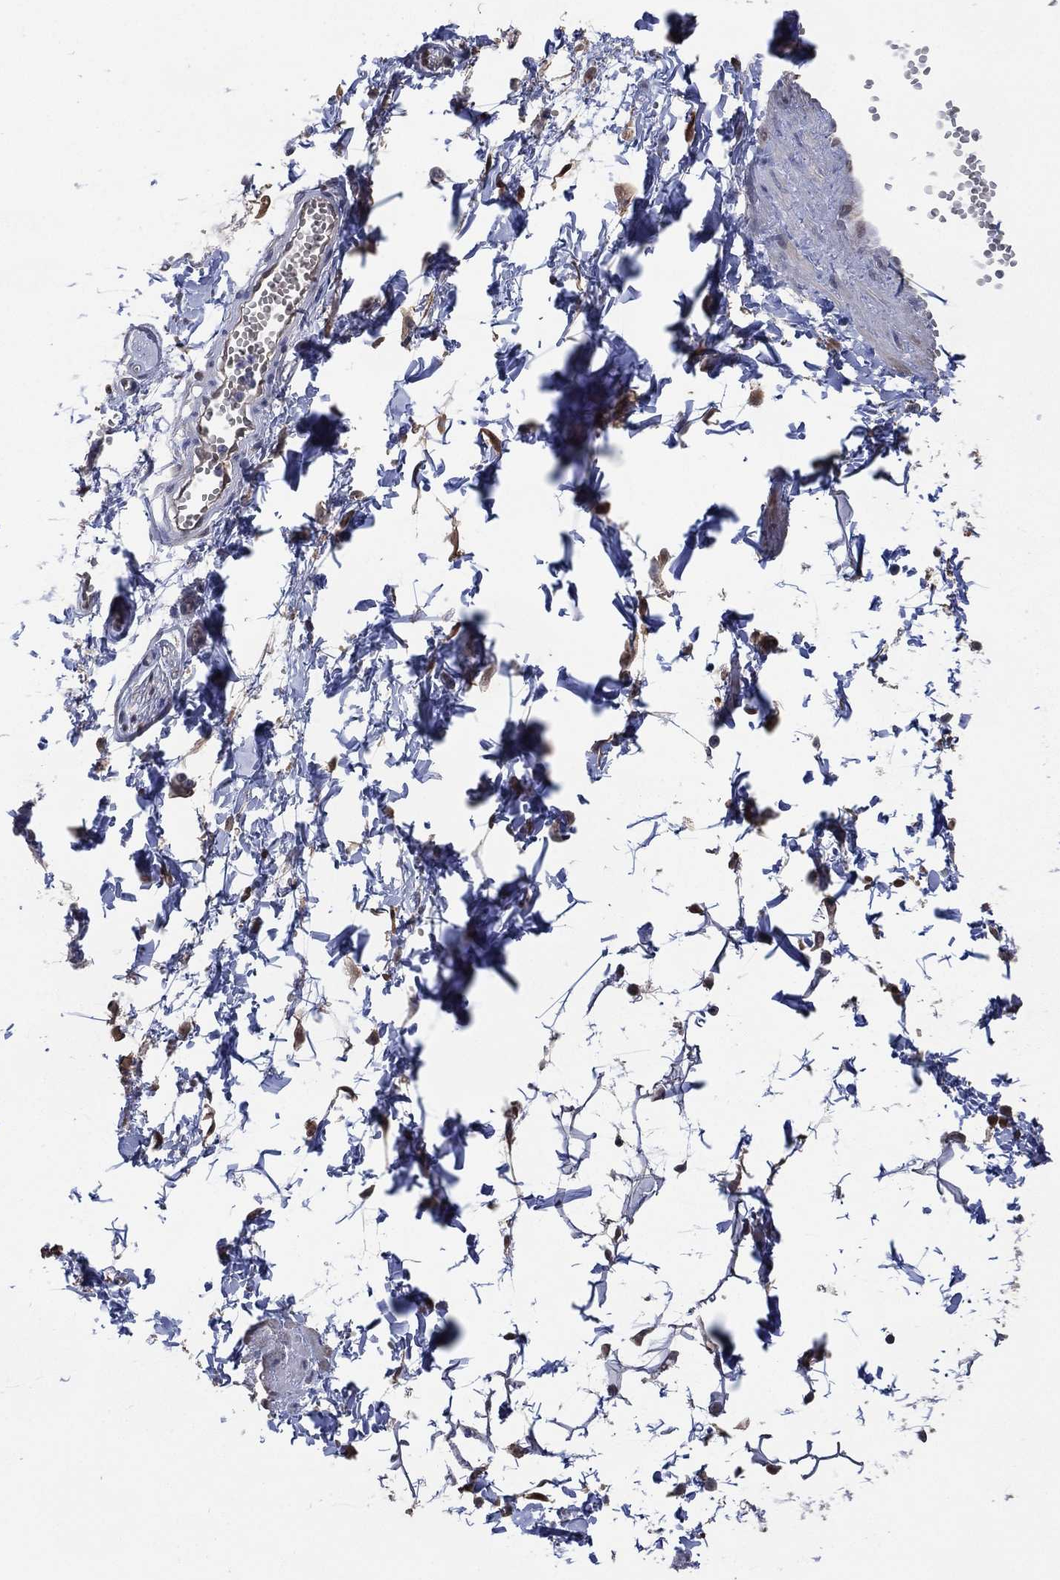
{"staining": {"intensity": "negative", "quantity": "none", "location": "none"}, "tissue": "adipose tissue", "cell_type": "Adipocytes", "image_type": "normal", "snomed": [{"axis": "morphology", "description": "Normal tissue, NOS"}, {"axis": "topography", "description": "Smooth muscle"}, {"axis": "topography", "description": "Peripheral nerve tissue"}], "caption": "The IHC image has no significant staining in adipocytes of adipose tissue.", "gene": "AK1", "patient": {"sex": "male", "age": 22}}